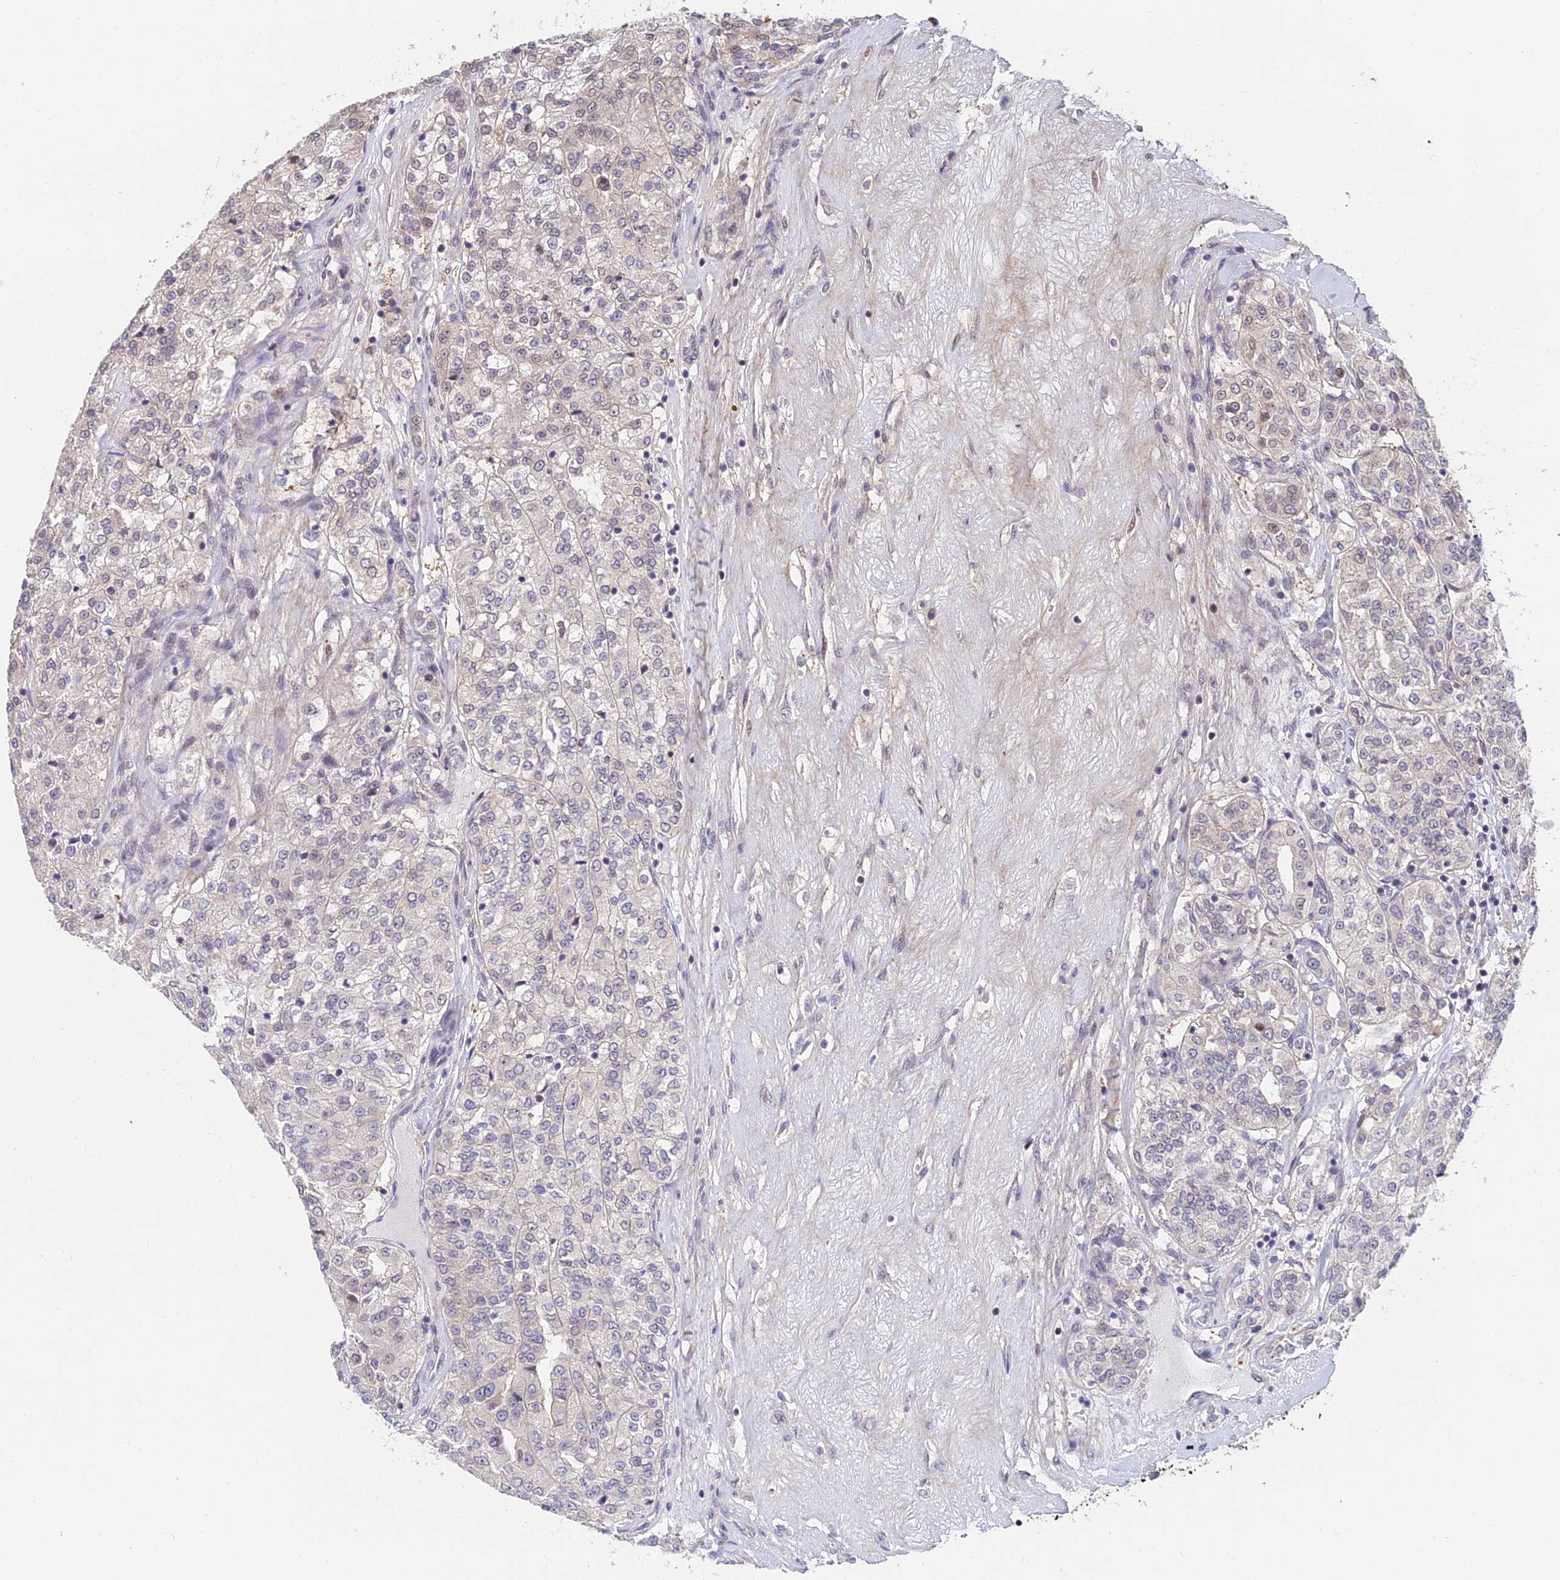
{"staining": {"intensity": "negative", "quantity": "none", "location": "none"}, "tissue": "renal cancer", "cell_type": "Tumor cells", "image_type": "cancer", "snomed": [{"axis": "morphology", "description": "Adenocarcinoma, NOS"}, {"axis": "topography", "description": "Kidney"}], "caption": "The immunohistochemistry micrograph has no significant positivity in tumor cells of renal cancer tissue.", "gene": "INPP4A", "patient": {"sex": "female", "age": 63}}